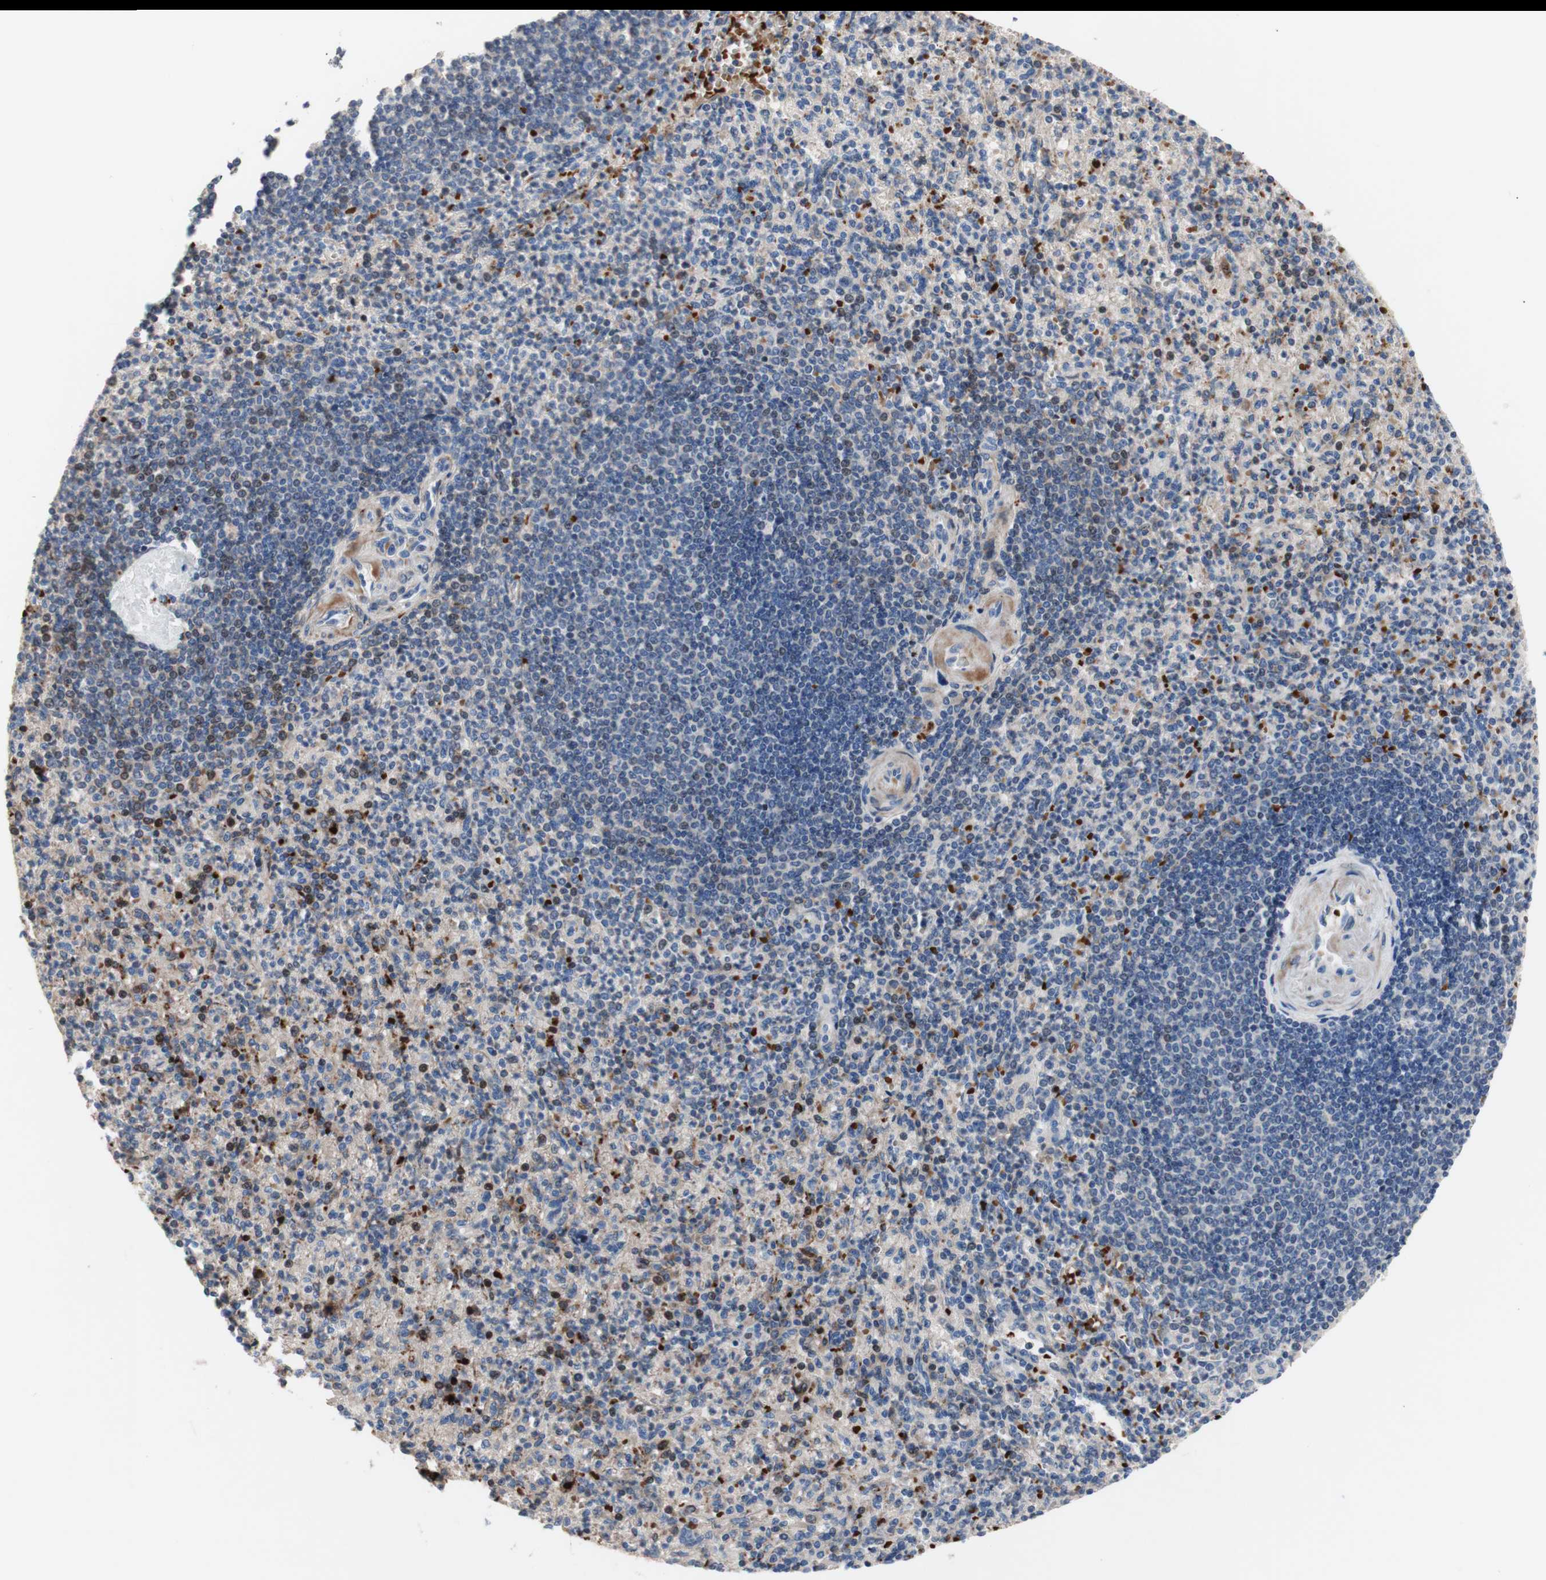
{"staining": {"intensity": "strong", "quantity": "<25%", "location": "cytoplasmic/membranous,nuclear"}, "tissue": "spleen", "cell_type": "Cells in red pulp", "image_type": "normal", "snomed": [{"axis": "morphology", "description": "Normal tissue, NOS"}, {"axis": "topography", "description": "Spleen"}], "caption": "IHC of normal spleen displays medium levels of strong cytoplasmic/membranous,nuclear staining in approximately <25% of cells in red pulp. The staining was performed using DAB, with brown indicating positive protein expression. Nuclei are stained blue with hematoxylin.", "gene": "CDON", "patient": {"sex": "female", "age": 74}}